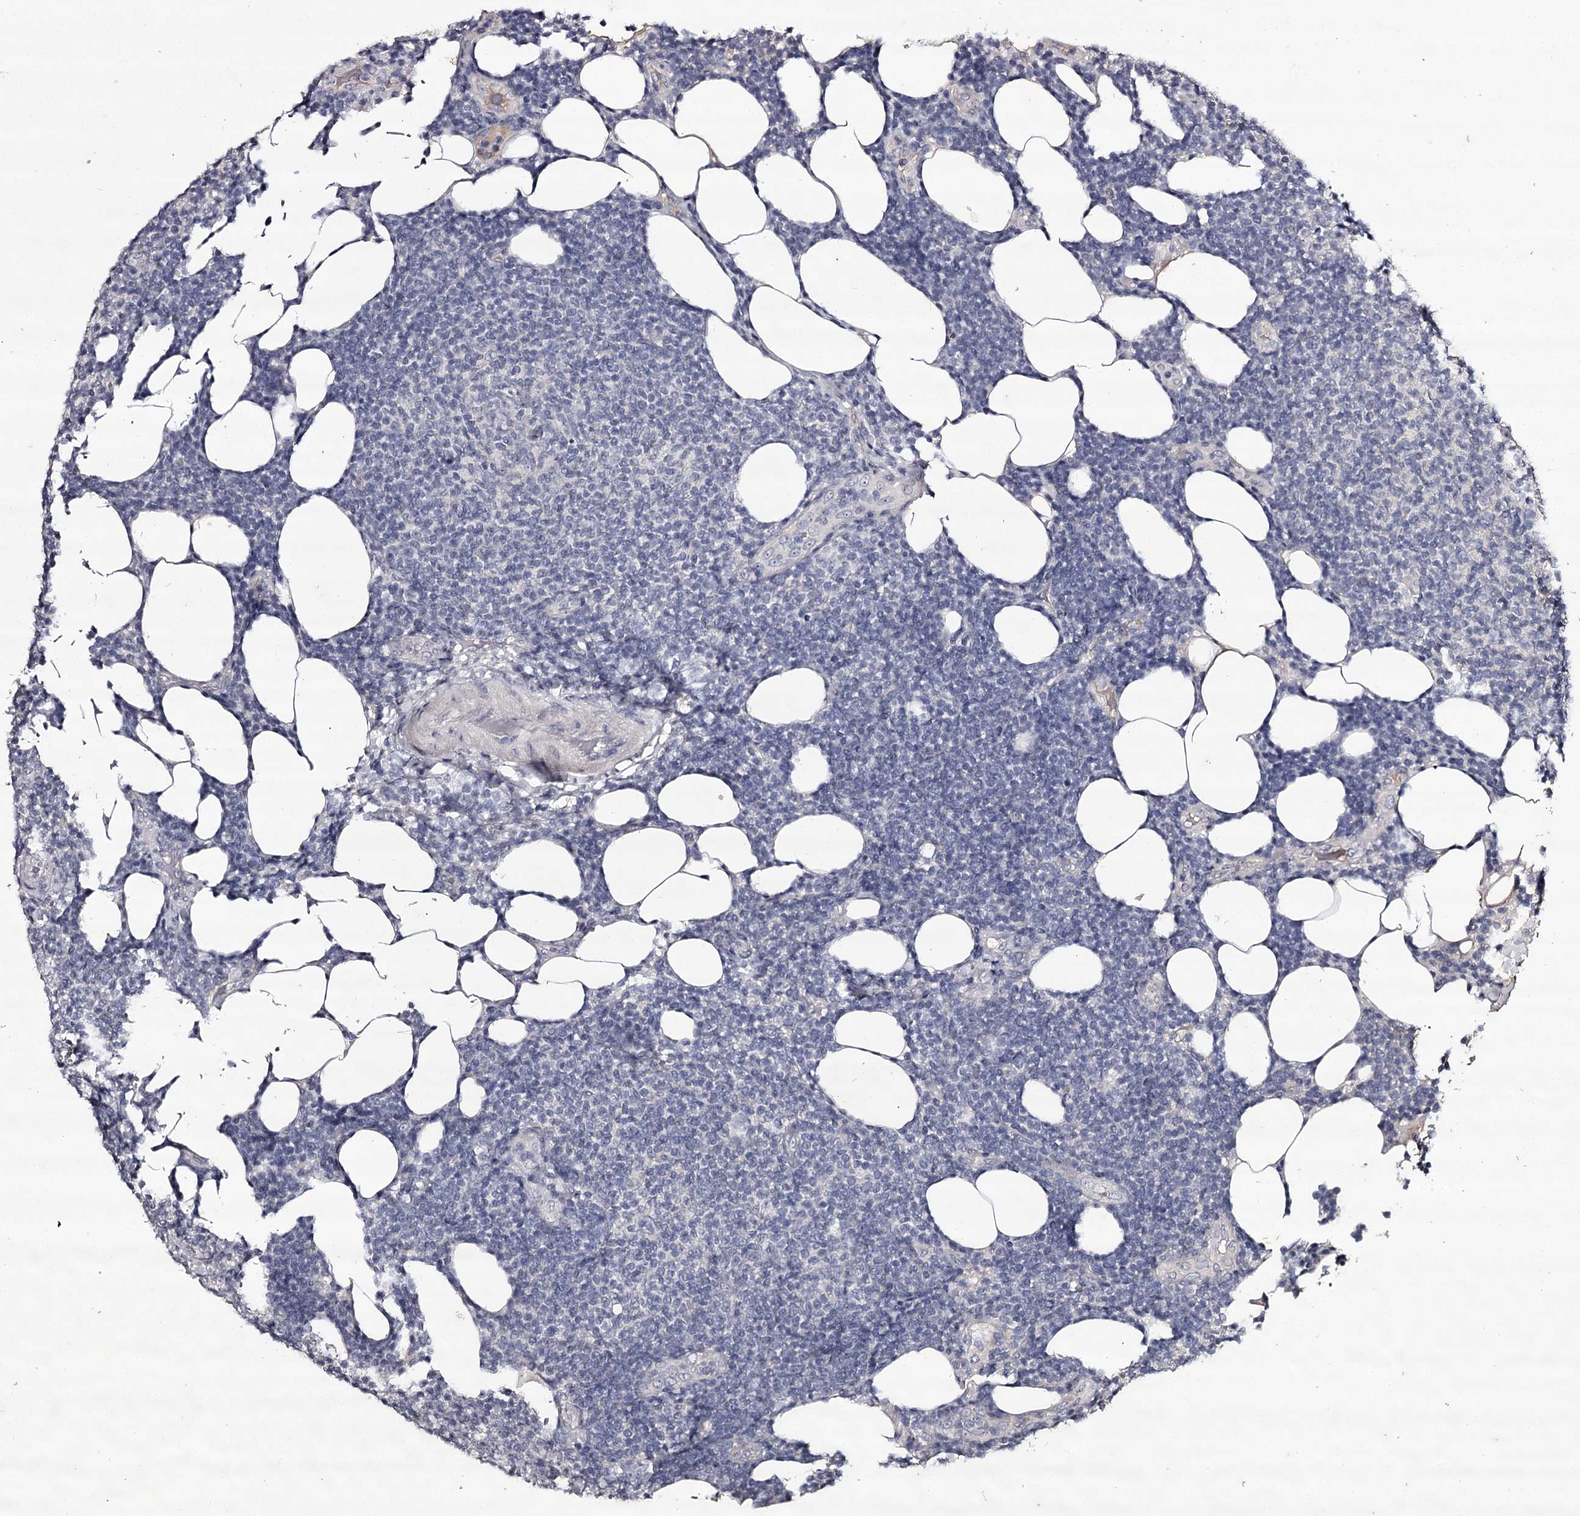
{"staining": {"intensity": "negative", "quantity": "none", "location": "none"}, "tissue": "lymphoma", "cell_type": "Tumor cells", "image_type": "cancer", "snomed": [{"axis": "morphology", "description": "Malignant lymphoma, non-Hodgkin's type, Low grade"}, {"axis": "topography", "description": "Lymph node"}], "caption": "The IHC histopathology image has no significant staining in tumor cells of malignant lymphoma, non-Hodgkin's type (low-grade) tissue.", "gene": "PRM2", "patient": {"sex": "male", "age": 66}}